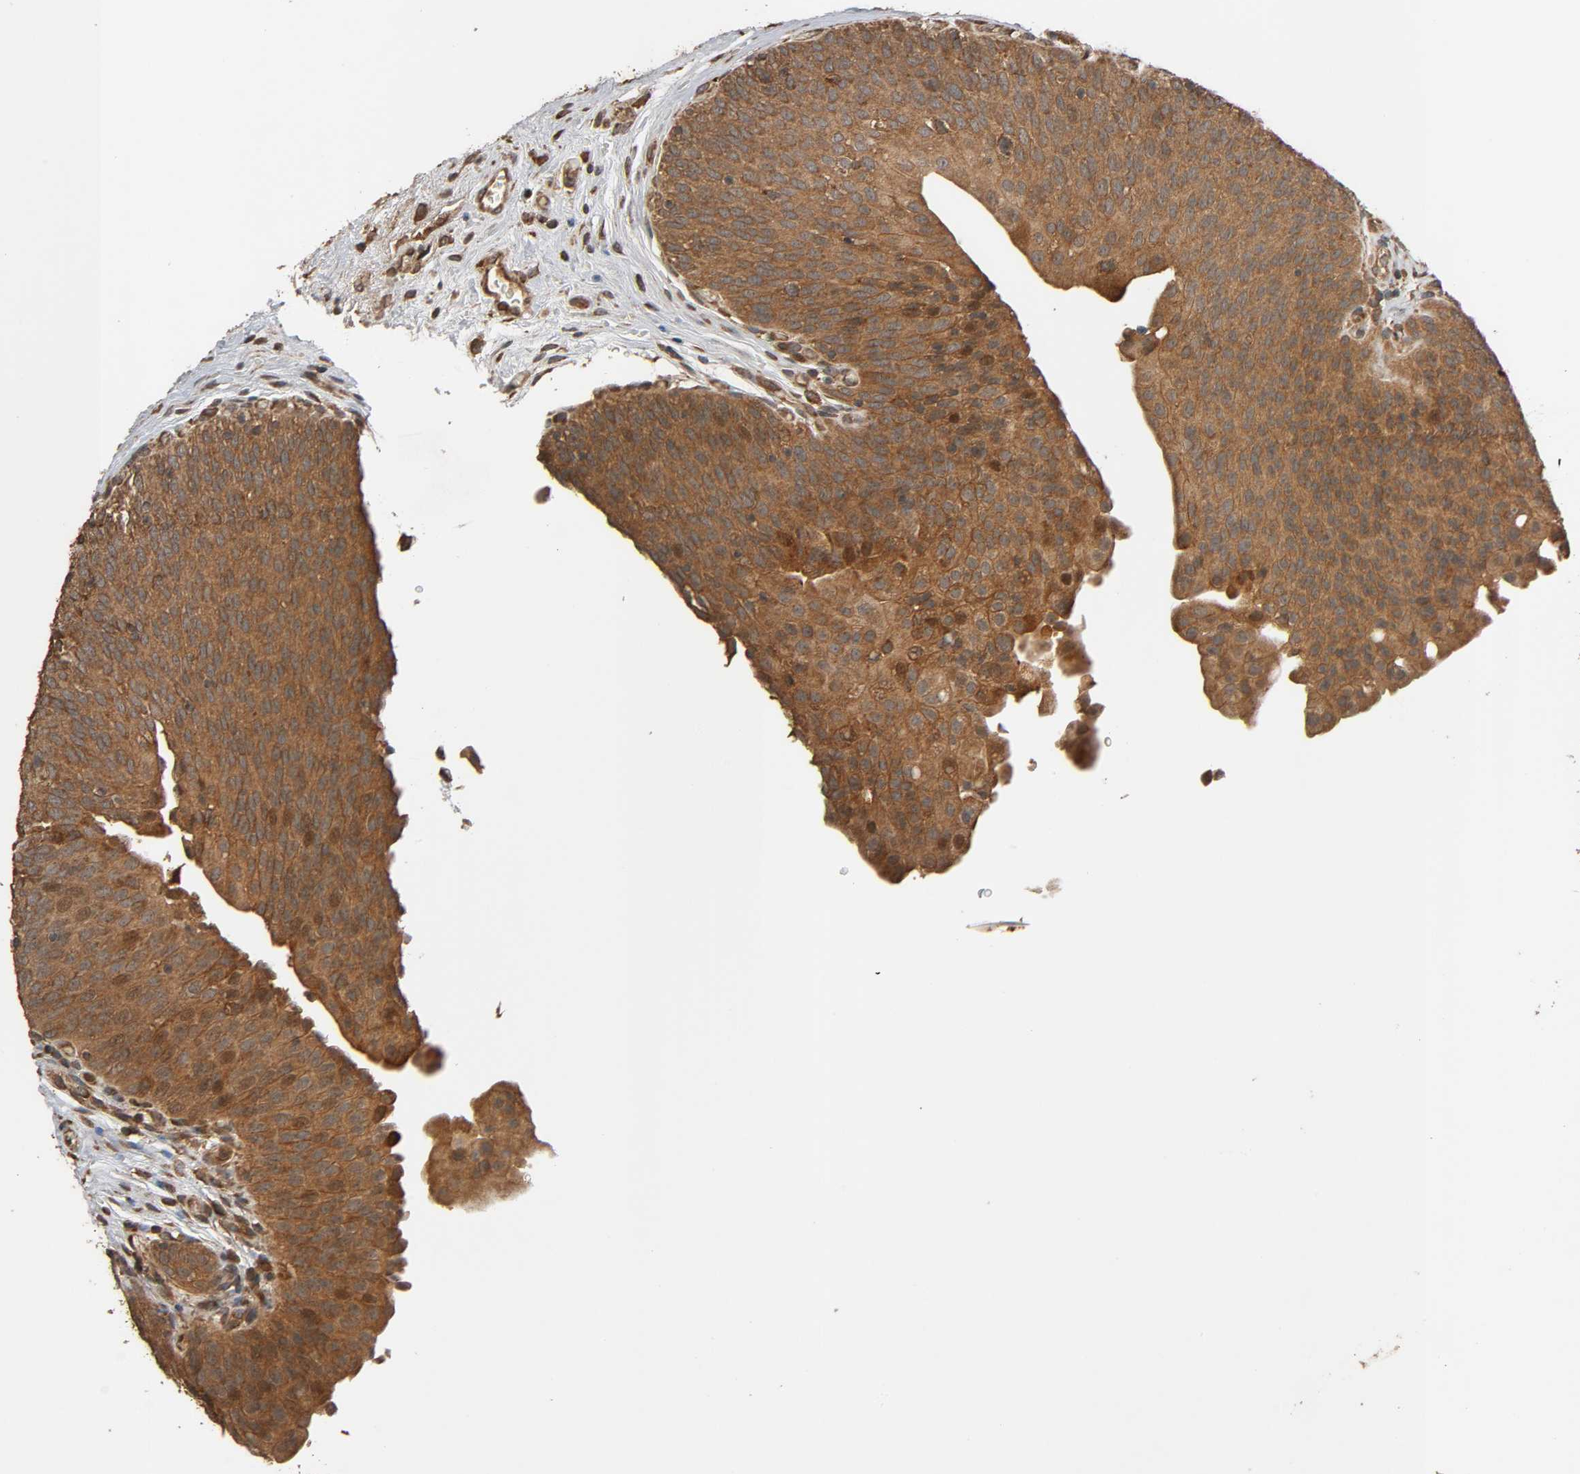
{"staining": {"intensity": "strong", "quantity": ">75%", "location": "cytoplasmic/membranous"}, "tissue": "urinary bladder", "cell_type": "Urothelial cells", "image_type": "normal", "snomed": [{"axis": "morphology", "description": "Normal tissue, NOS"}, {"axis": "morphology", "description": "Dysplasia, NOS"}, {"axis": "topography", "description": "Urinary bladder"}], "caption": "Immunohistochemical staining of normal human urinary bladder displays high levels of strong cytoplasmic/membranous positivity in about >75% of urothelial cells.", "gene": "MAP3K8", "patient": {"sex": "male", "age": 35}}